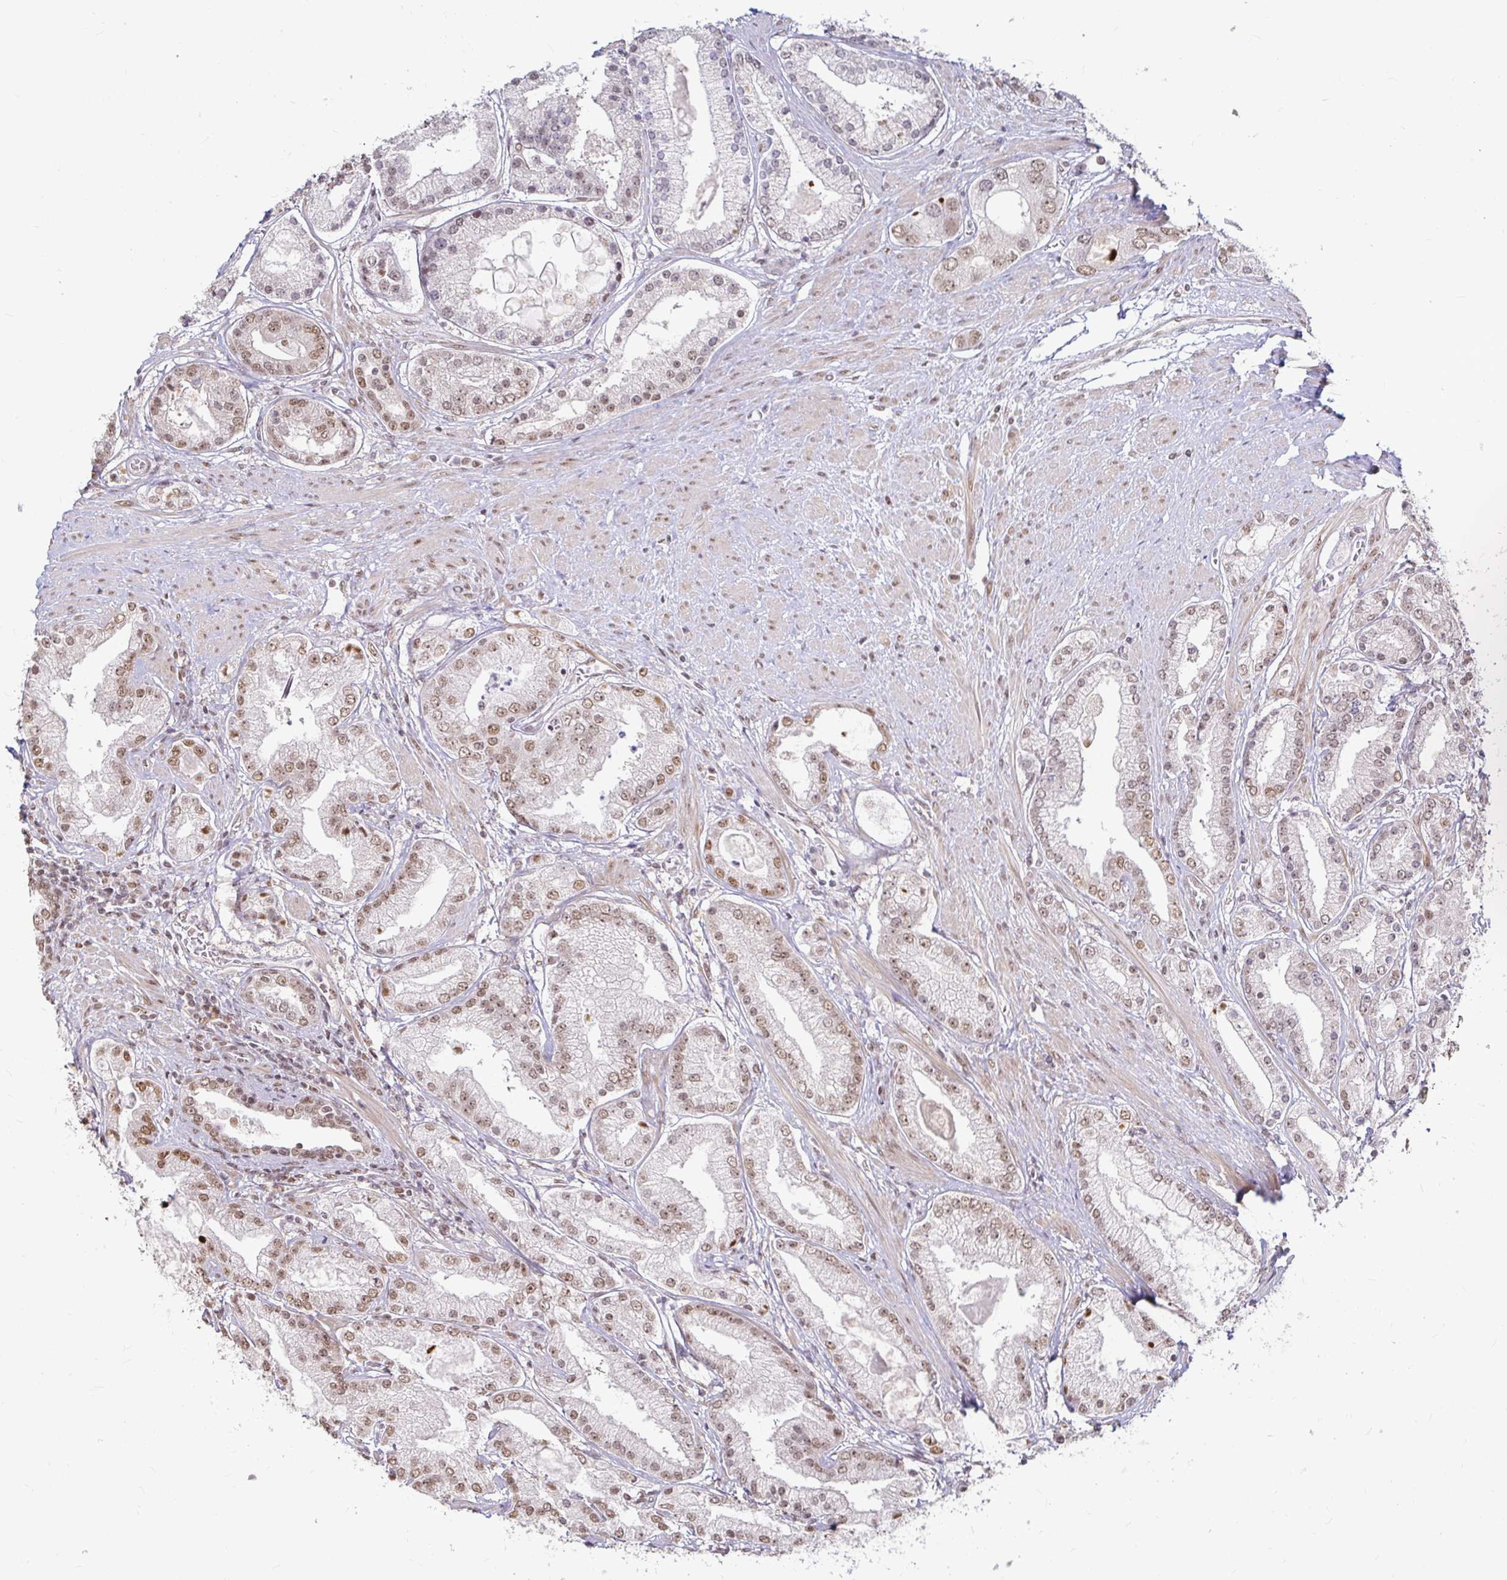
{"staining": {"intensity": "moderate", "quantity": "25%-75%", "location": "nuclear"}, "tissue": "prostate cancer", "cell_type": "Tumor cells", "image_type": "cancer", "snomed": [{"axis": "morphology", "description": "Adenocarcinoma, High grade"}, {"axis": "topography", "description": "Prostate"}], "caption": "Immunohistochemistry (IHC) (DAB (3,3'-diaminobenzidine)) staining of prostate high-grade adenocarcinoma demonstrates moderate nuclear protein positivity in about 25%-75% of tumor cells.", "gene": "HNRNPU", "patient": {"sex": "male", "age": 67}}